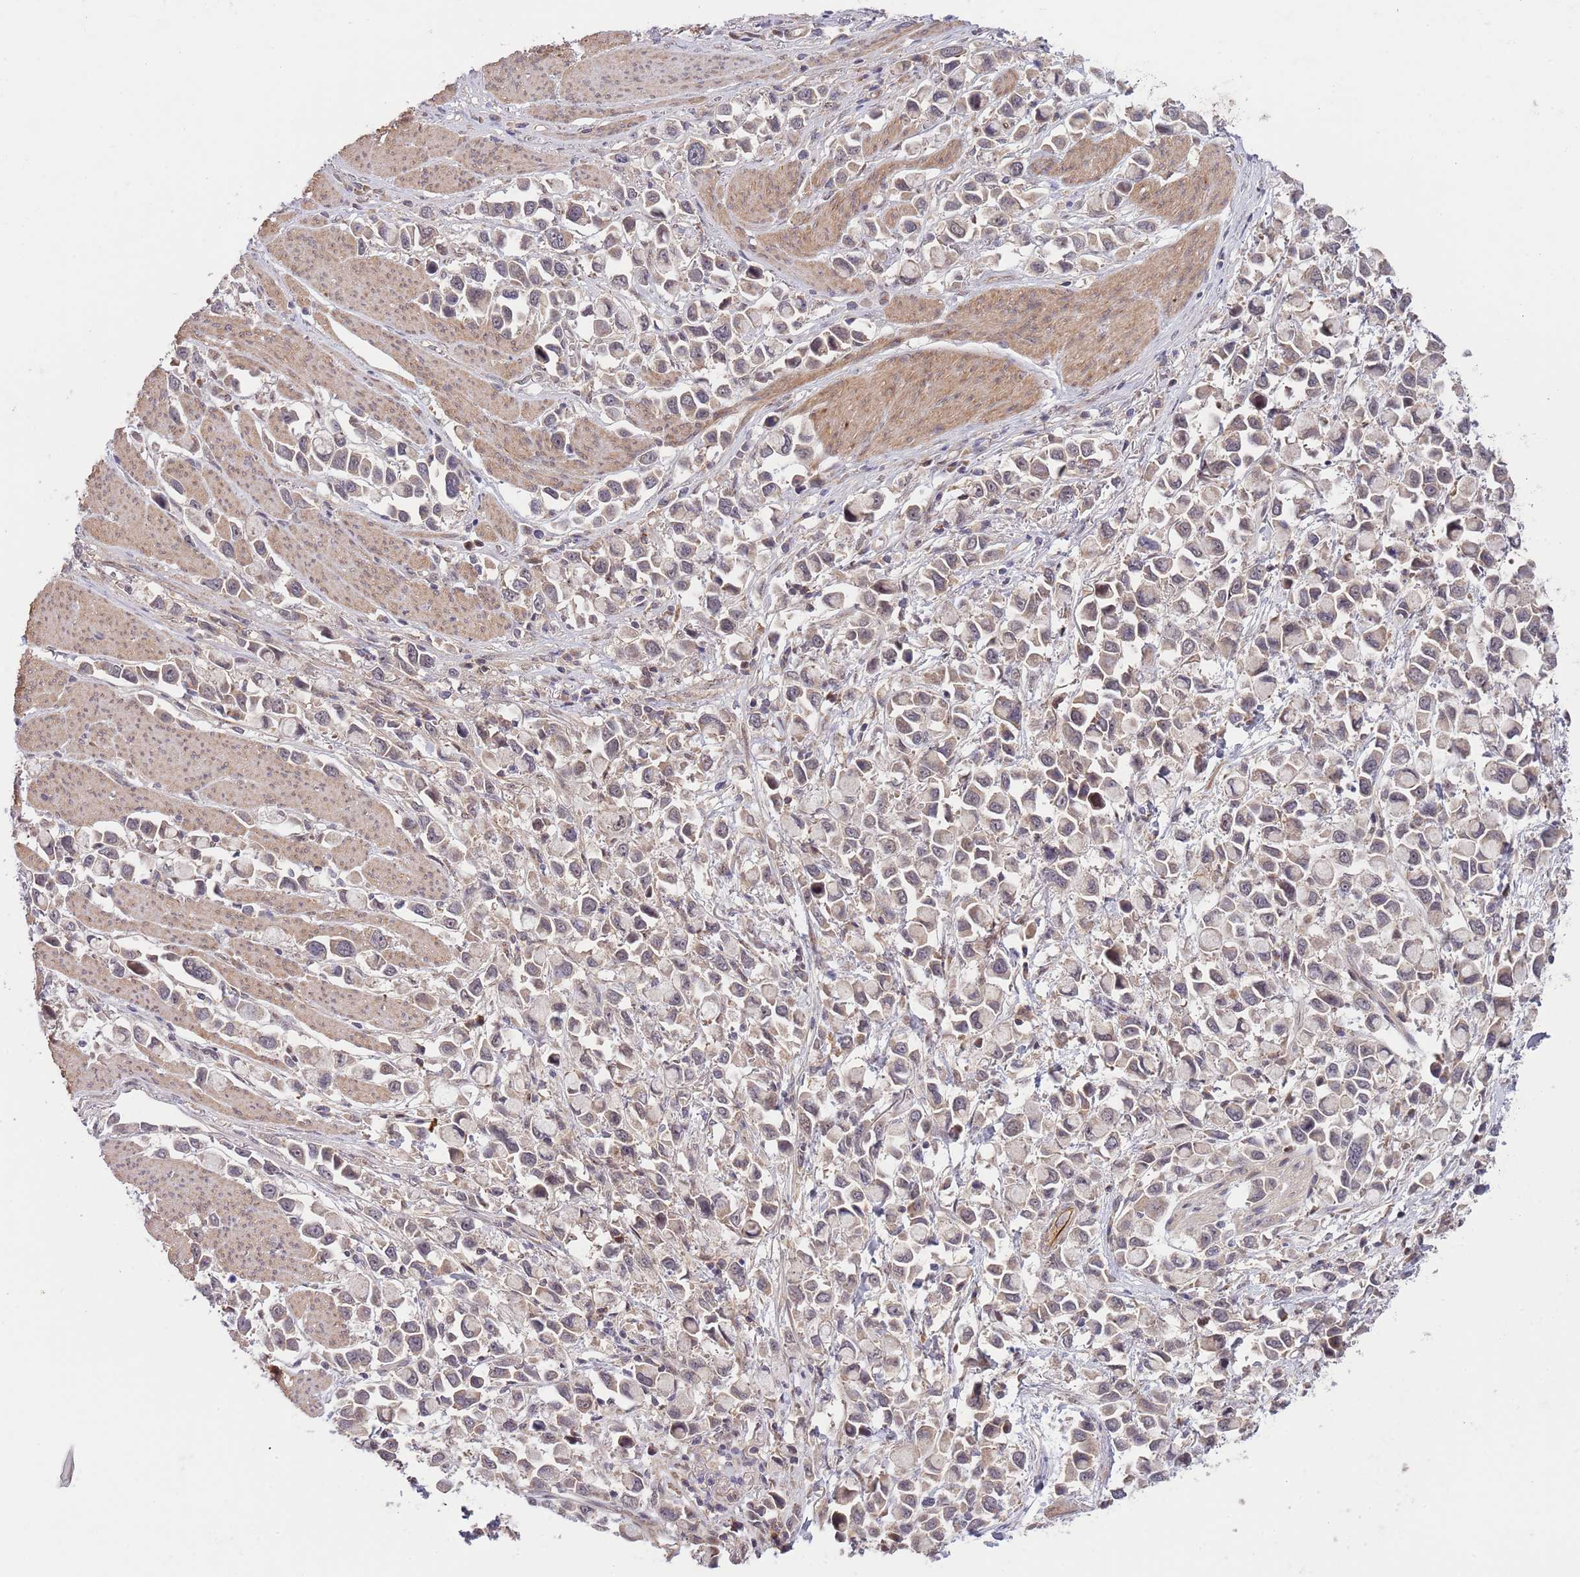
{"staining": {"intensity": "weak", "quantity": "<25%", "location": "cytoplasmic/membranous"}, "tissue": "stomach cancer", "cell_type": "Tumor cells", "image_type": "cancer", "snomed": [{"axis": "morphology", "description": "Adenocarcinoma, NOS"}, {"axis": "topography", "description": "Stomach"}], "caption": "The image shows no staining of tumor cells in adenocarcinoma (stomach).", "gene": "PRR16", "patient": {"sex": "female", "age": 81}}